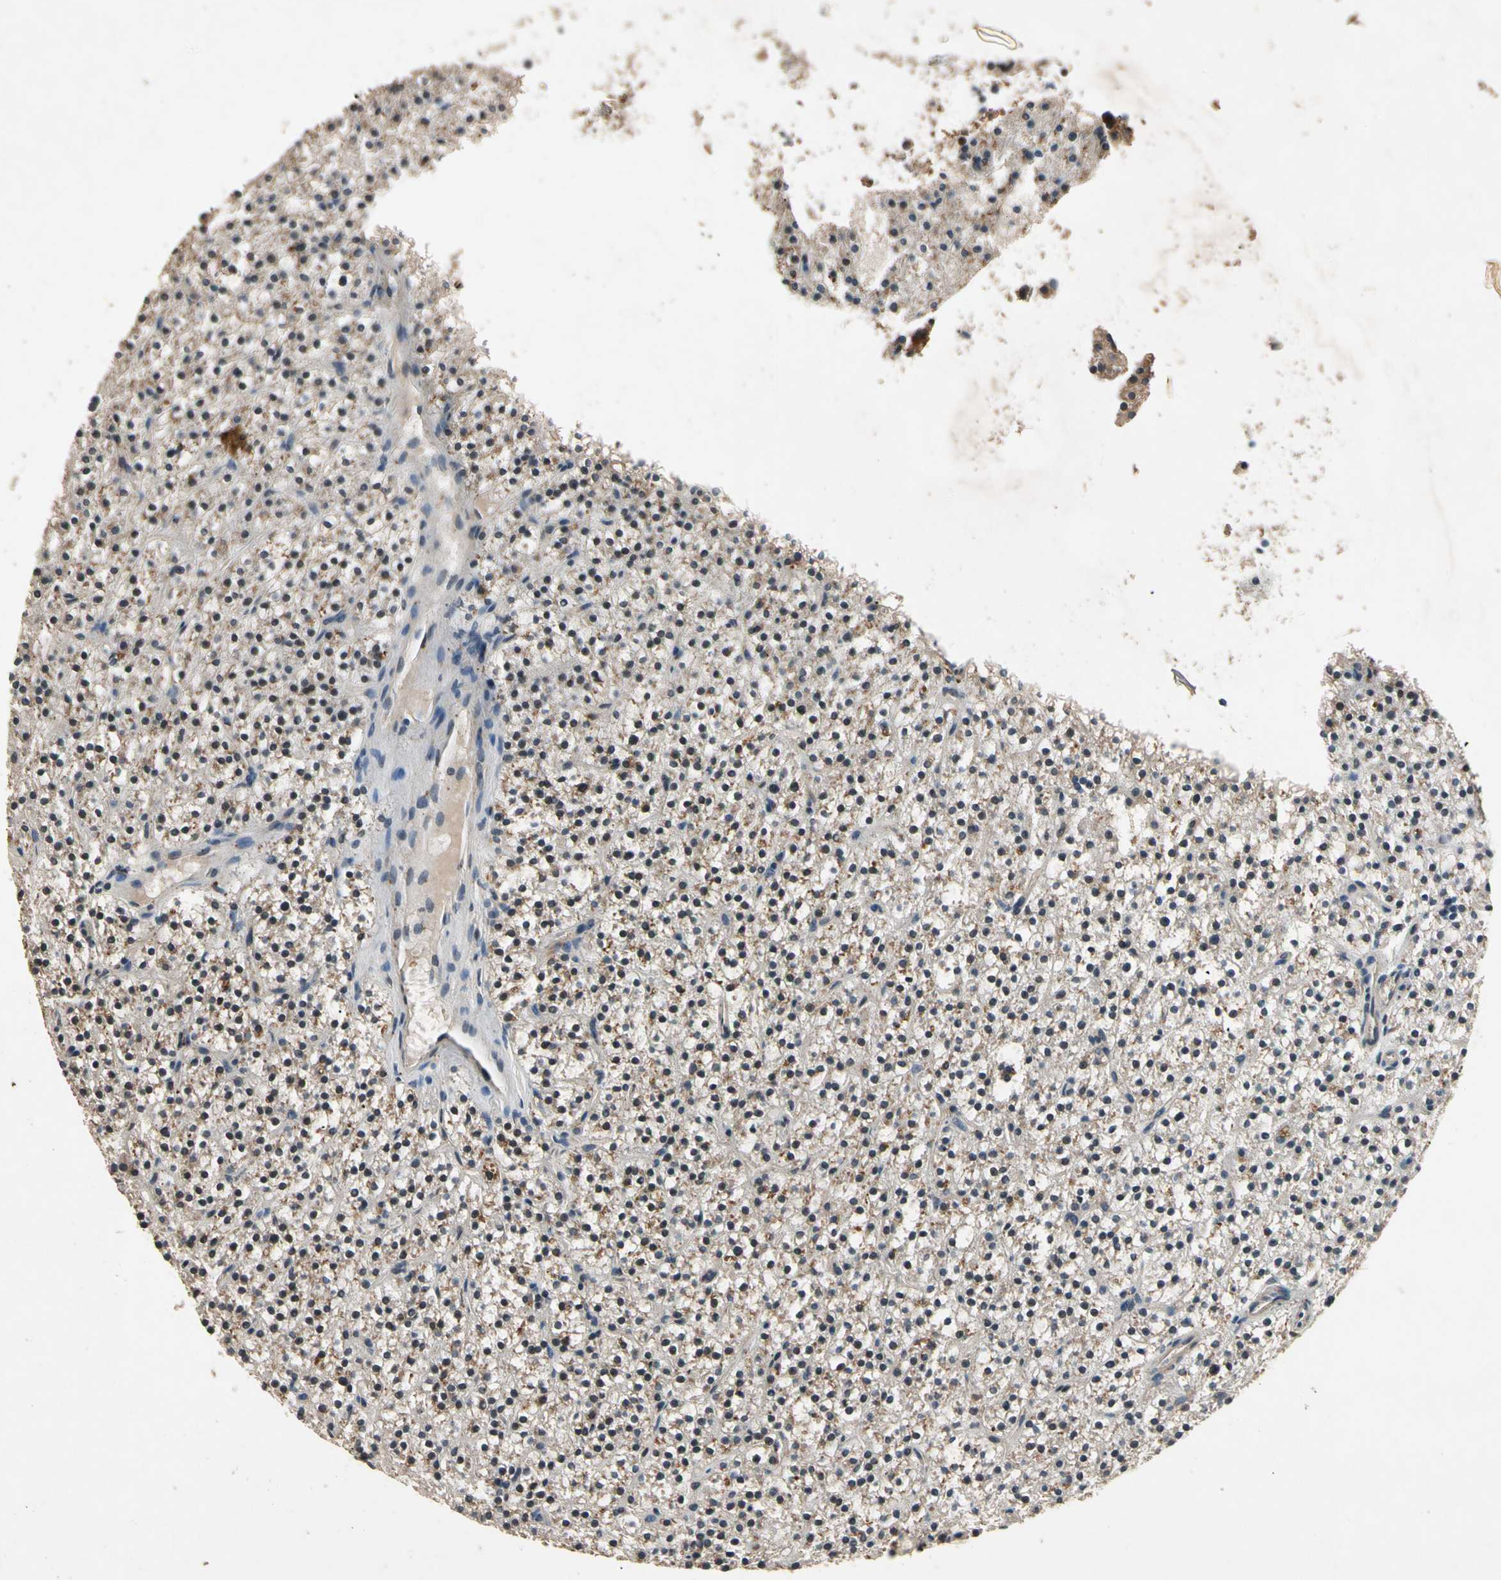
{"staining": {"intensity": "weak", "quantity": ">75%", "location": "cytoplasmic/membranous"}, "tissue": "parathyroid gland", "cell_type": "Glandular cells", "image_type": "normal", "snomed": [{"axis": "morphology", "description": "Normal tissue, NOS"}, {"axis": "topography", "description": "Parathyroid gland"}], "caption": "Protein positivity by immunohistochemistry reveals weak cytoplasmic/membranous staining in approximately >75% of glandular cells in benign parathyroid gland. Nuclei are stained in blue.", "gene": "ROCK2", "patient": {"sex": "female", "age": 74}}